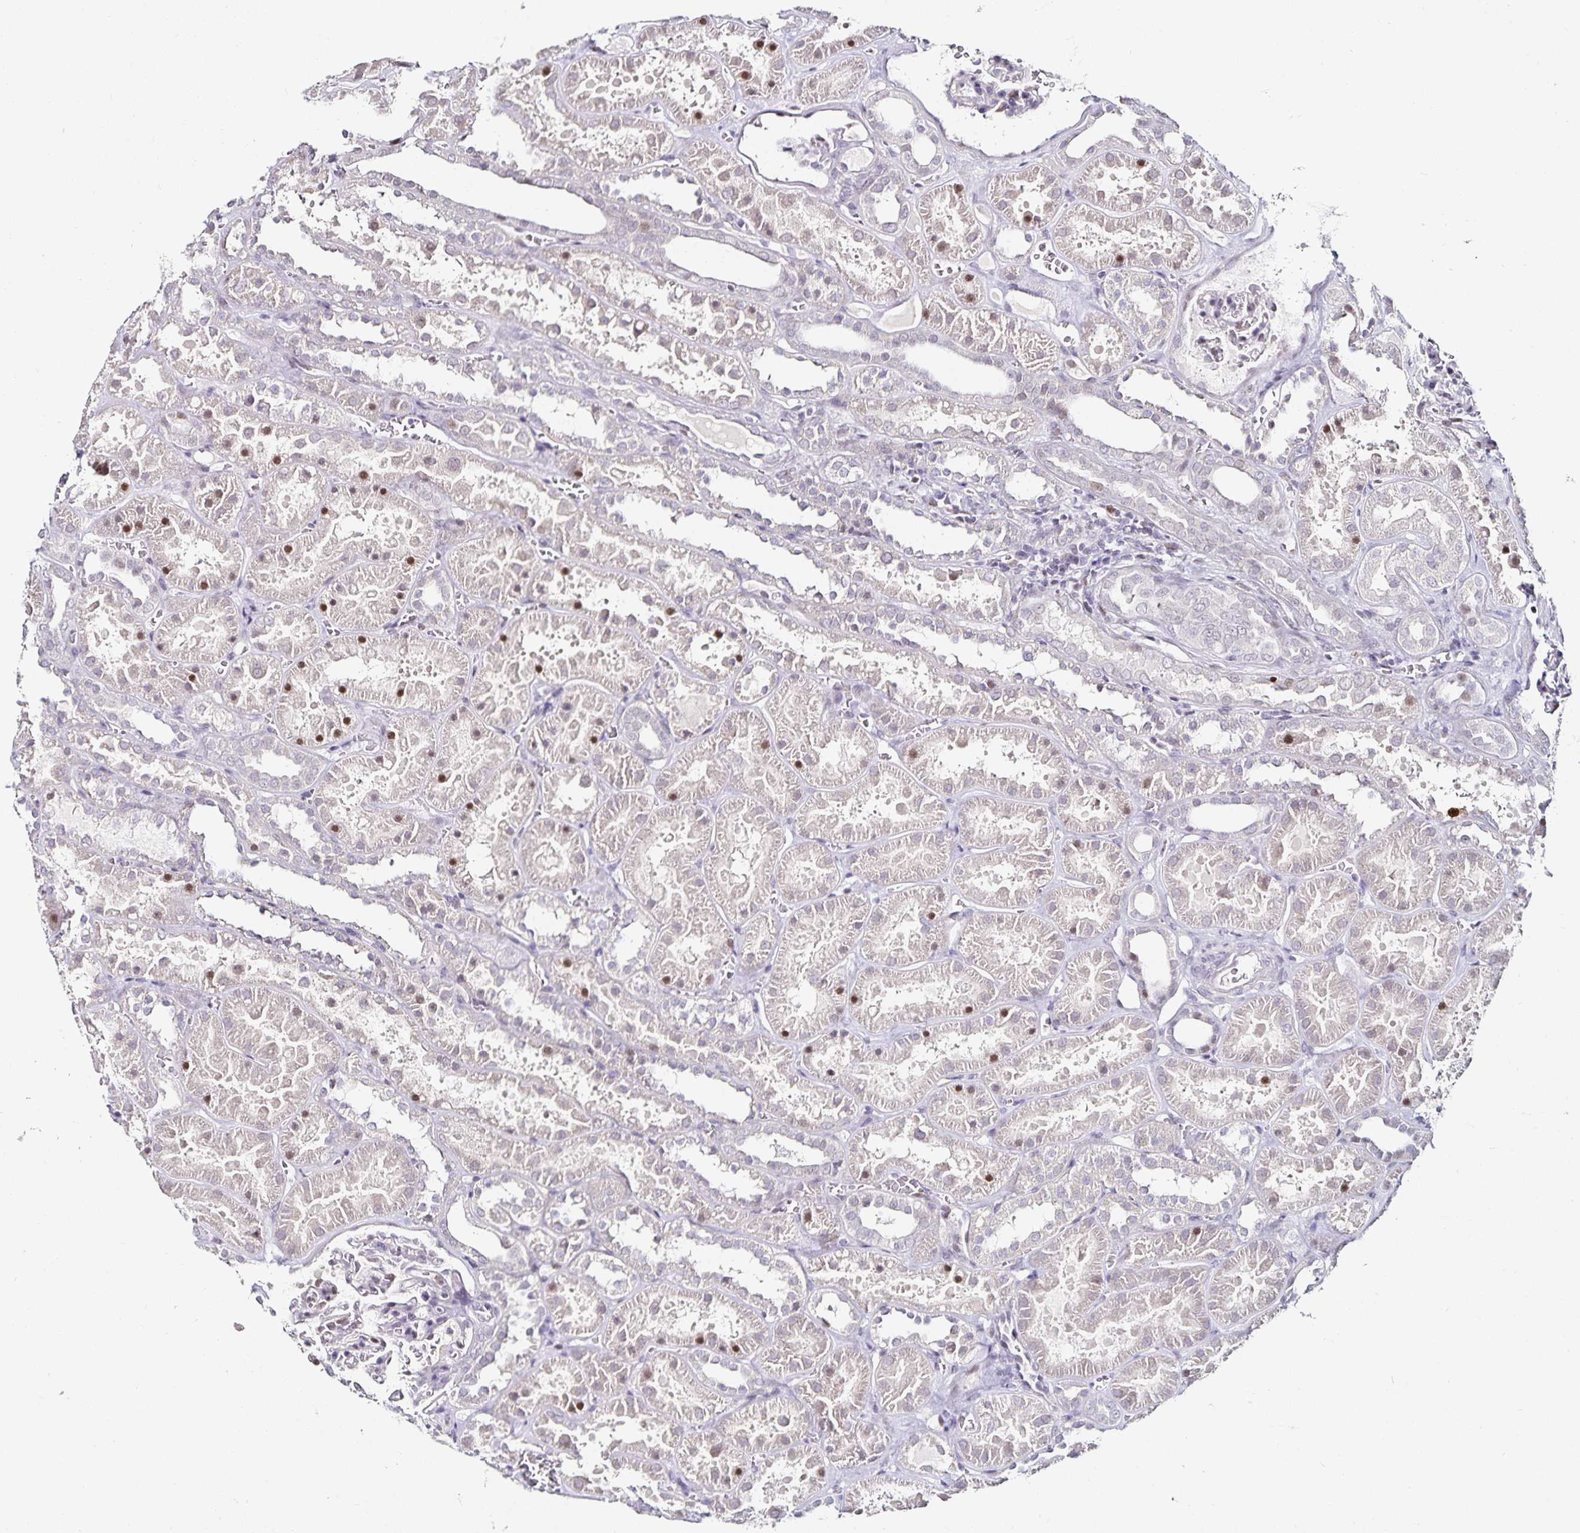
{"staining": {"intensity": "weak", "quantity": "25%-75%", "location": "nuclear"}, "tissue": "kidney", "cell_type": "Cells in glomeruli", "image_type": "normal", "snomed": [{"axis": "morphology", "description": "Normal tissue, NOS"}, {"axis": "topography", "description": "Kidney"}], "caption": "Kidney was stained to show a protein in brown. There is low levels of weak nuclear staining in approximately 25%-75% of cells in glomeruli.", "gene": "ANLN", "patient": {"sex": "female", "age": 41}}